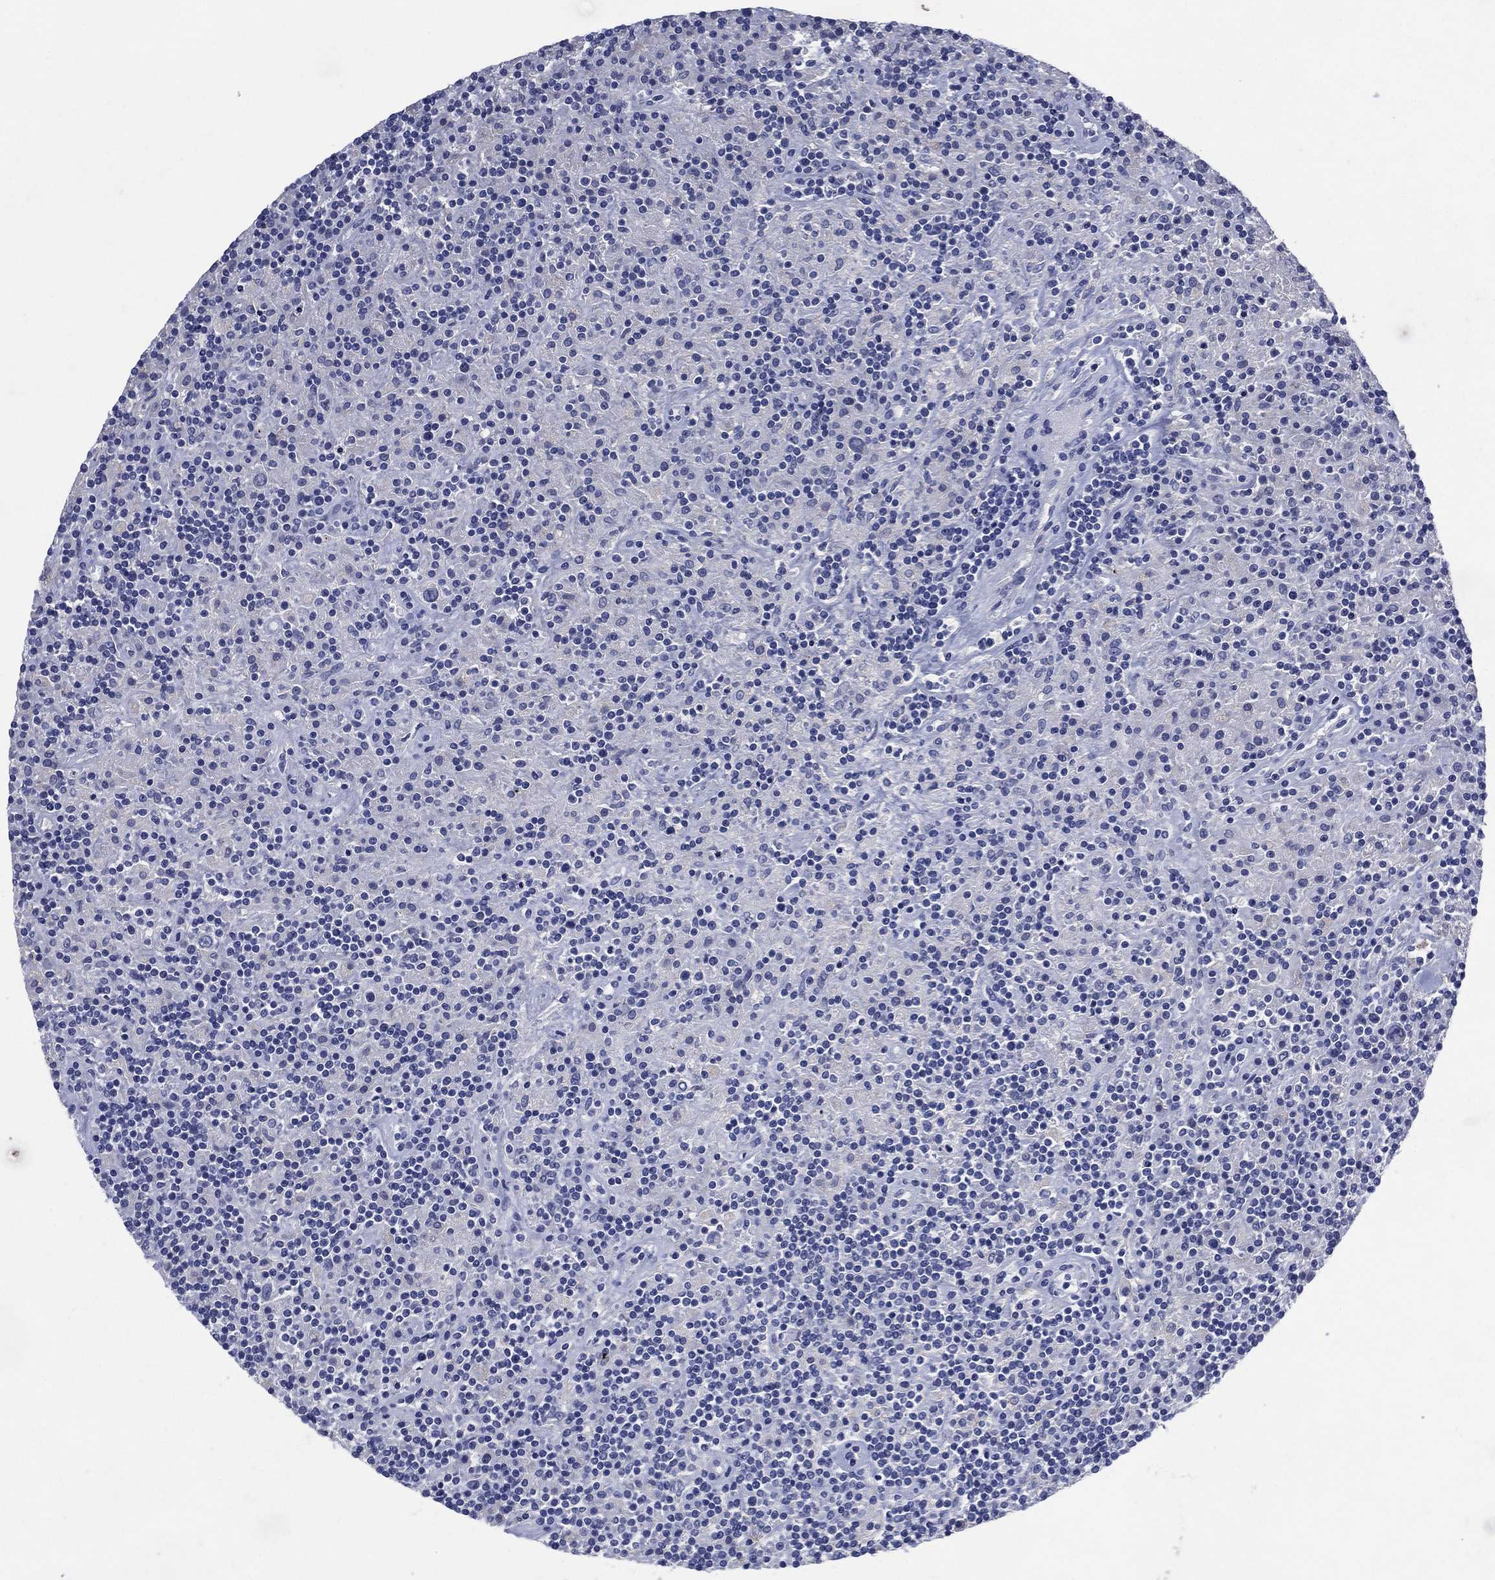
{"staining": {"intensity": "negative", "quantity": "none", "location": "none"}, "tissue": "lymphoma", "cell_type": "Tumor cells", "image_type": "cancer", "snomed": [{"axis": "morphology", "description": "Hodgkin's disease, NOS"}, {"axis": "topography", "description": "Lymph node"}], "caption": "This photomicrograph is of Hodgkin's disease stained with immunohistochemistry to label a protein in brown with the nuclei are counter-stained blue. There is no positivity in tumor cells.", "gene": "FSCN2", "patient": {"sex": "male", "age": 70}}